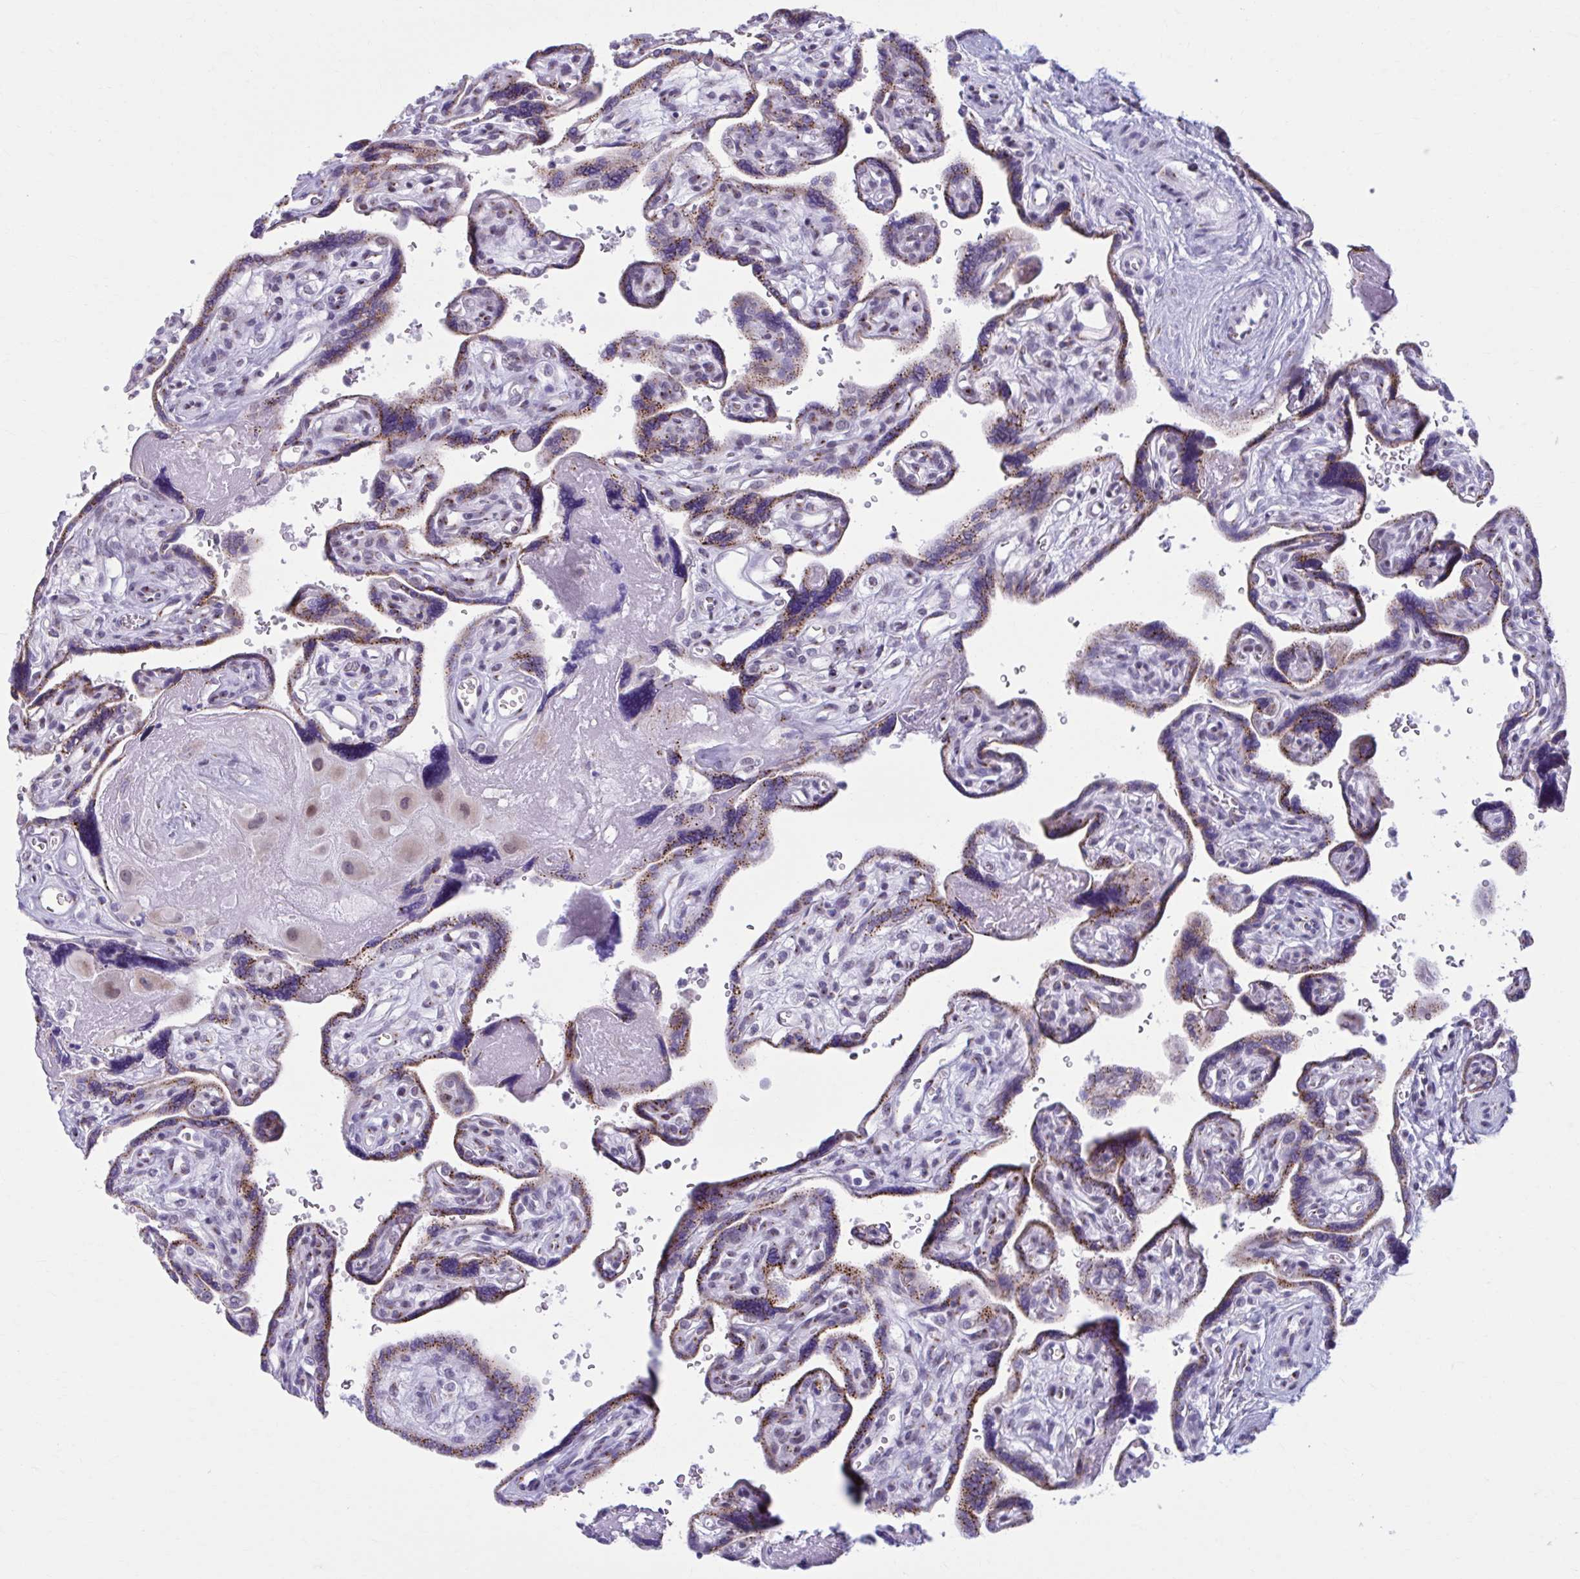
{"staining": {"intensity": "moderate", "quantity": "25%-75%", "location": "cytoplasmic/membranous"}, "tissue": "placenta", "cell_type": "Decidual cells", "image_type": "normal", "snomed": [{"axis": "morphology", "description": "Normal tissue, NOS"}, {"axis": "topography", "description": "Placenta"}], "caption": "Placenta stained with IHC reveals moderate cytoplasmic/membranous expression in about 25%-75% of decidual cells.", "gene": "ZNF682", "patient": {"sex": "female", "age": 39}}